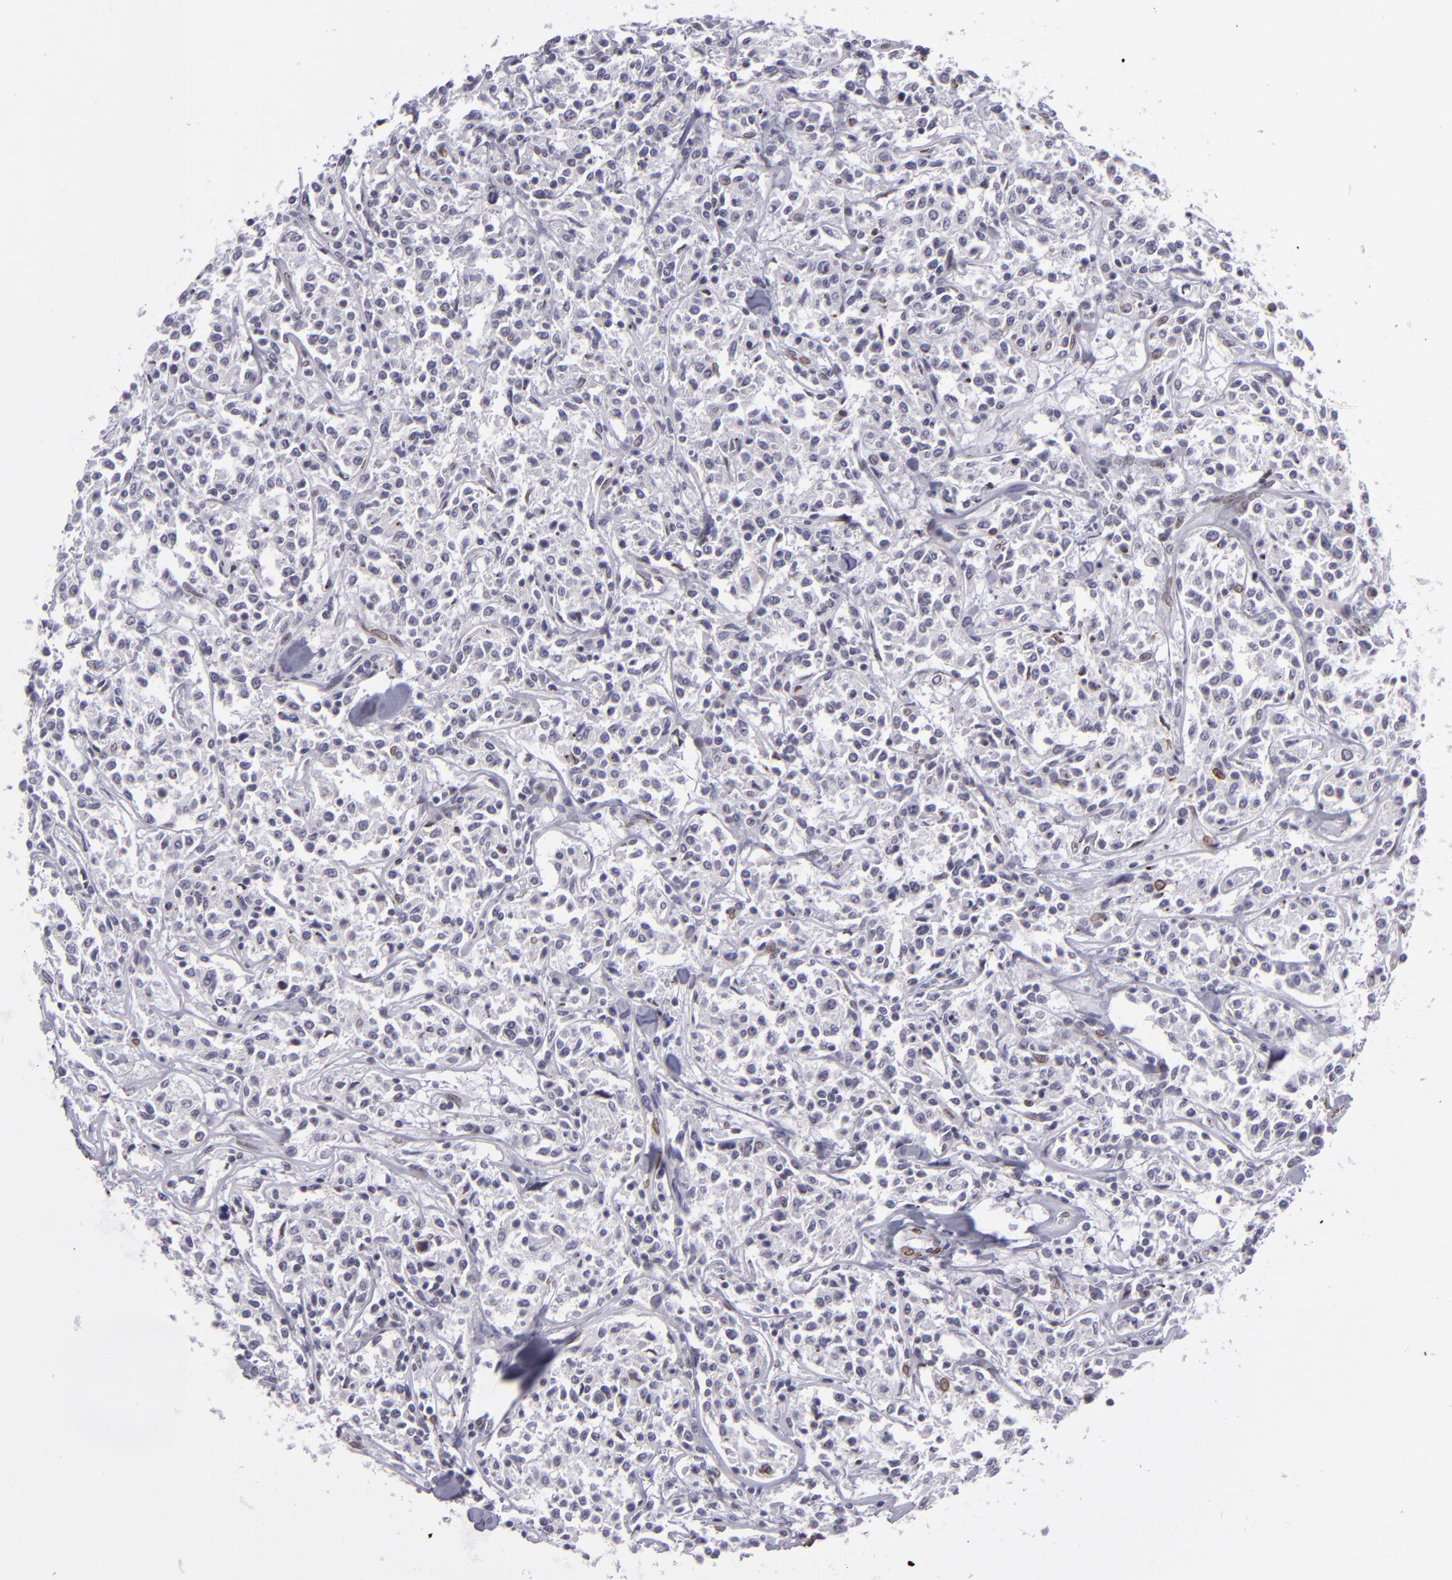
{"staining": {"intensity": "weak", "quantity": "<25%", "location": "nuclear"}, "tissue": "lymphoma", "cell_type": "Tumor cells", "image_type": "cancer", "snomed": [{"axis": "morphology", "description": "Malignant lymphoma, non-Hodgkin's type, Low grade"}, {"axis": "topography", "description": "Small intestine"}], "caption": "Photomicrograph shows no significant protein expression in tumor cells of lymphoma.", "gene": "EMD", "patient": {"sex": "female", "age": 59}}